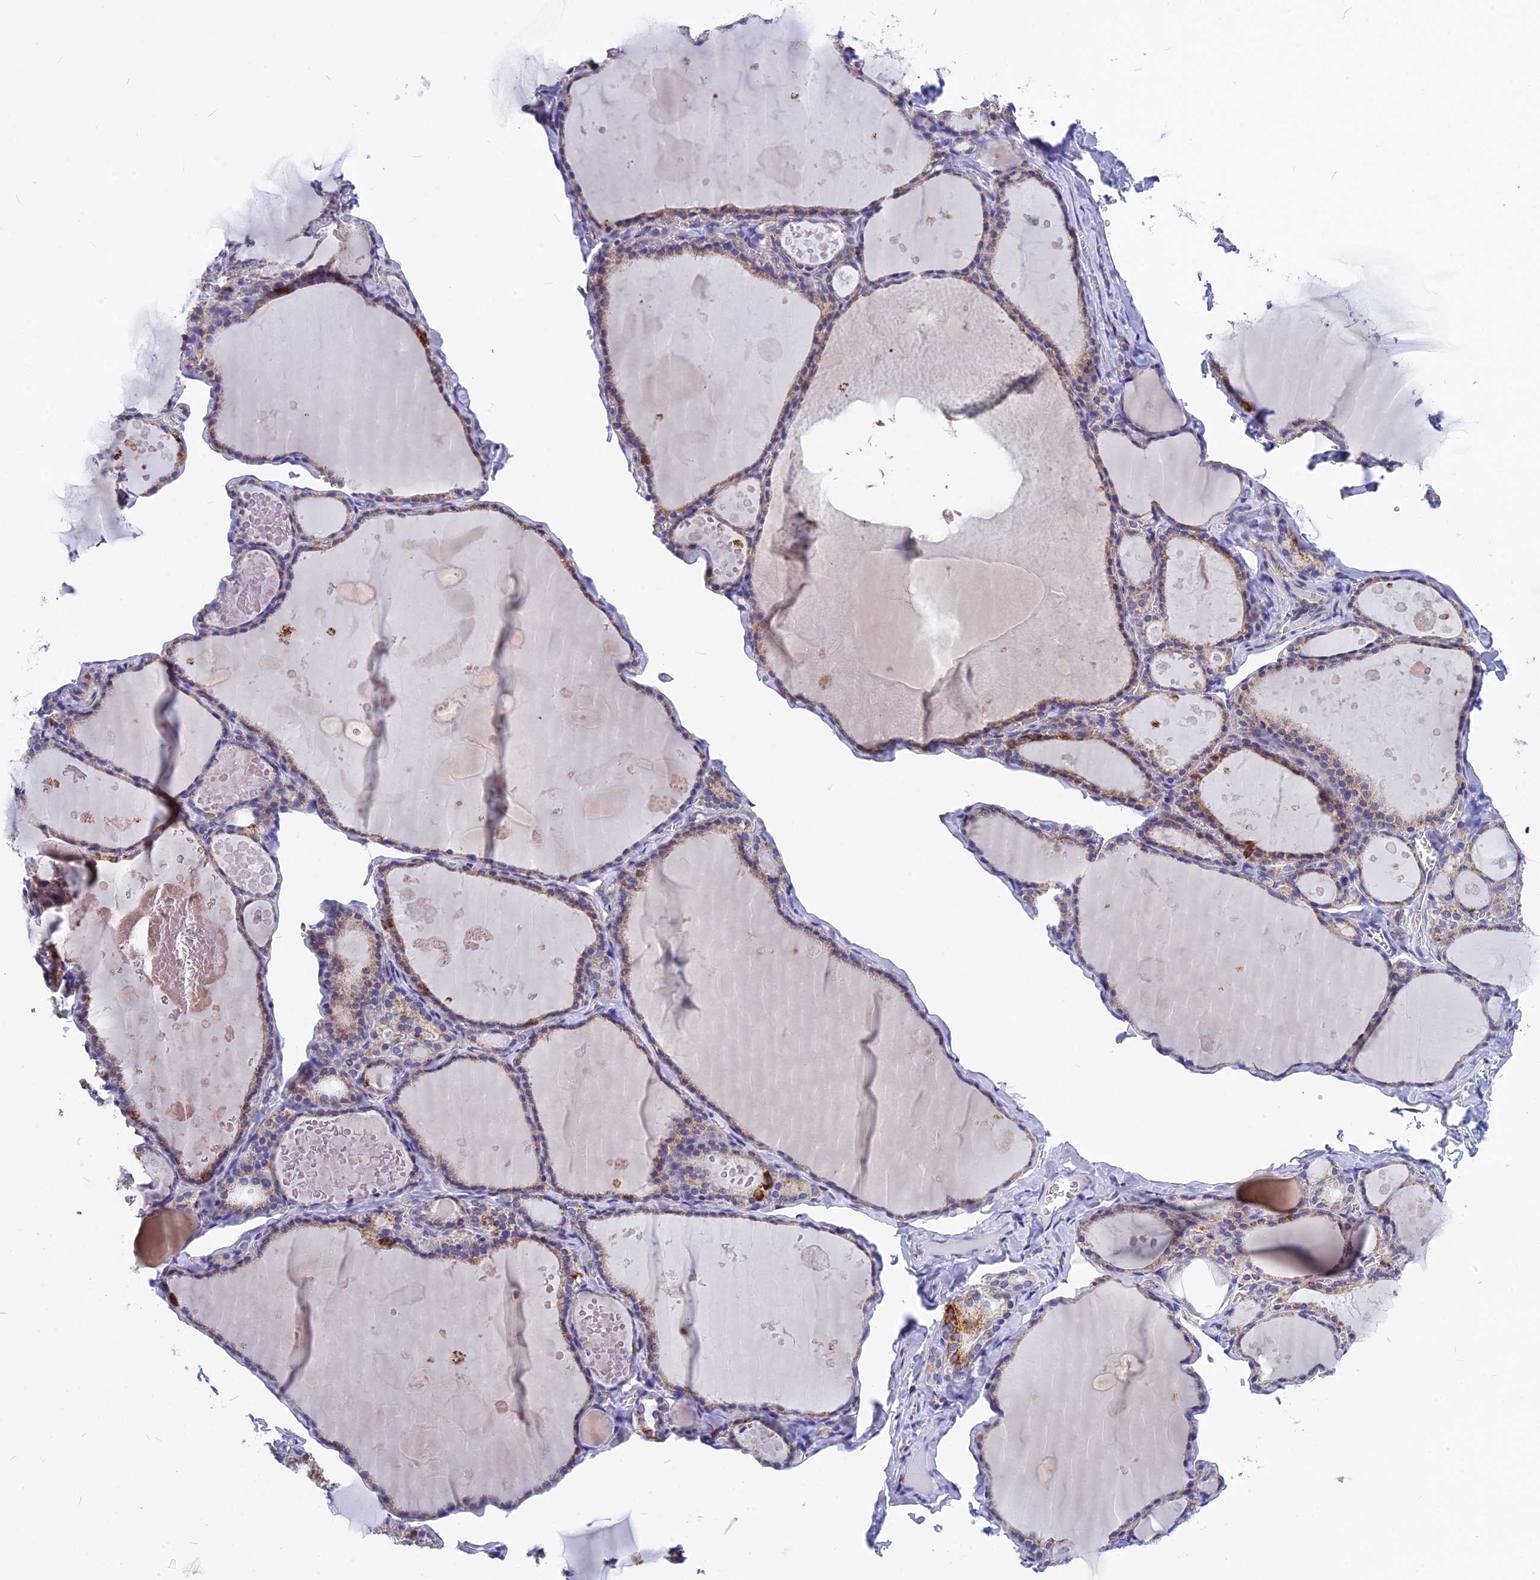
{"staining": {"intensity": "moderate", "quantity": "25%-75%", "location": "cytoplasmic/membranous"}, "tissue": "thyroid gland", "cell_type": "Glandular cells", "image_type": "normal", "snomed": [{"axis": "morphology", "description": "Normal tissue, NOS"}, {"axis": "topography", "description": "Thyroid gland"}], "caption": "DAB (3,3'-diaminobenzidine) immunohistochemical staining of unremarkable human thyroid gland demonstrates moderate cytoplasmic/membranous protein positivity in approximately 25%-75% of glandular cells. The staining was performed using DAB to visualize the protein expression in brown, while the nuclei were stained in blue with hematoxylin (Magnification: 20x).", "gene": "VDAC2", "patient": {"sex": "male", "age": 56}}